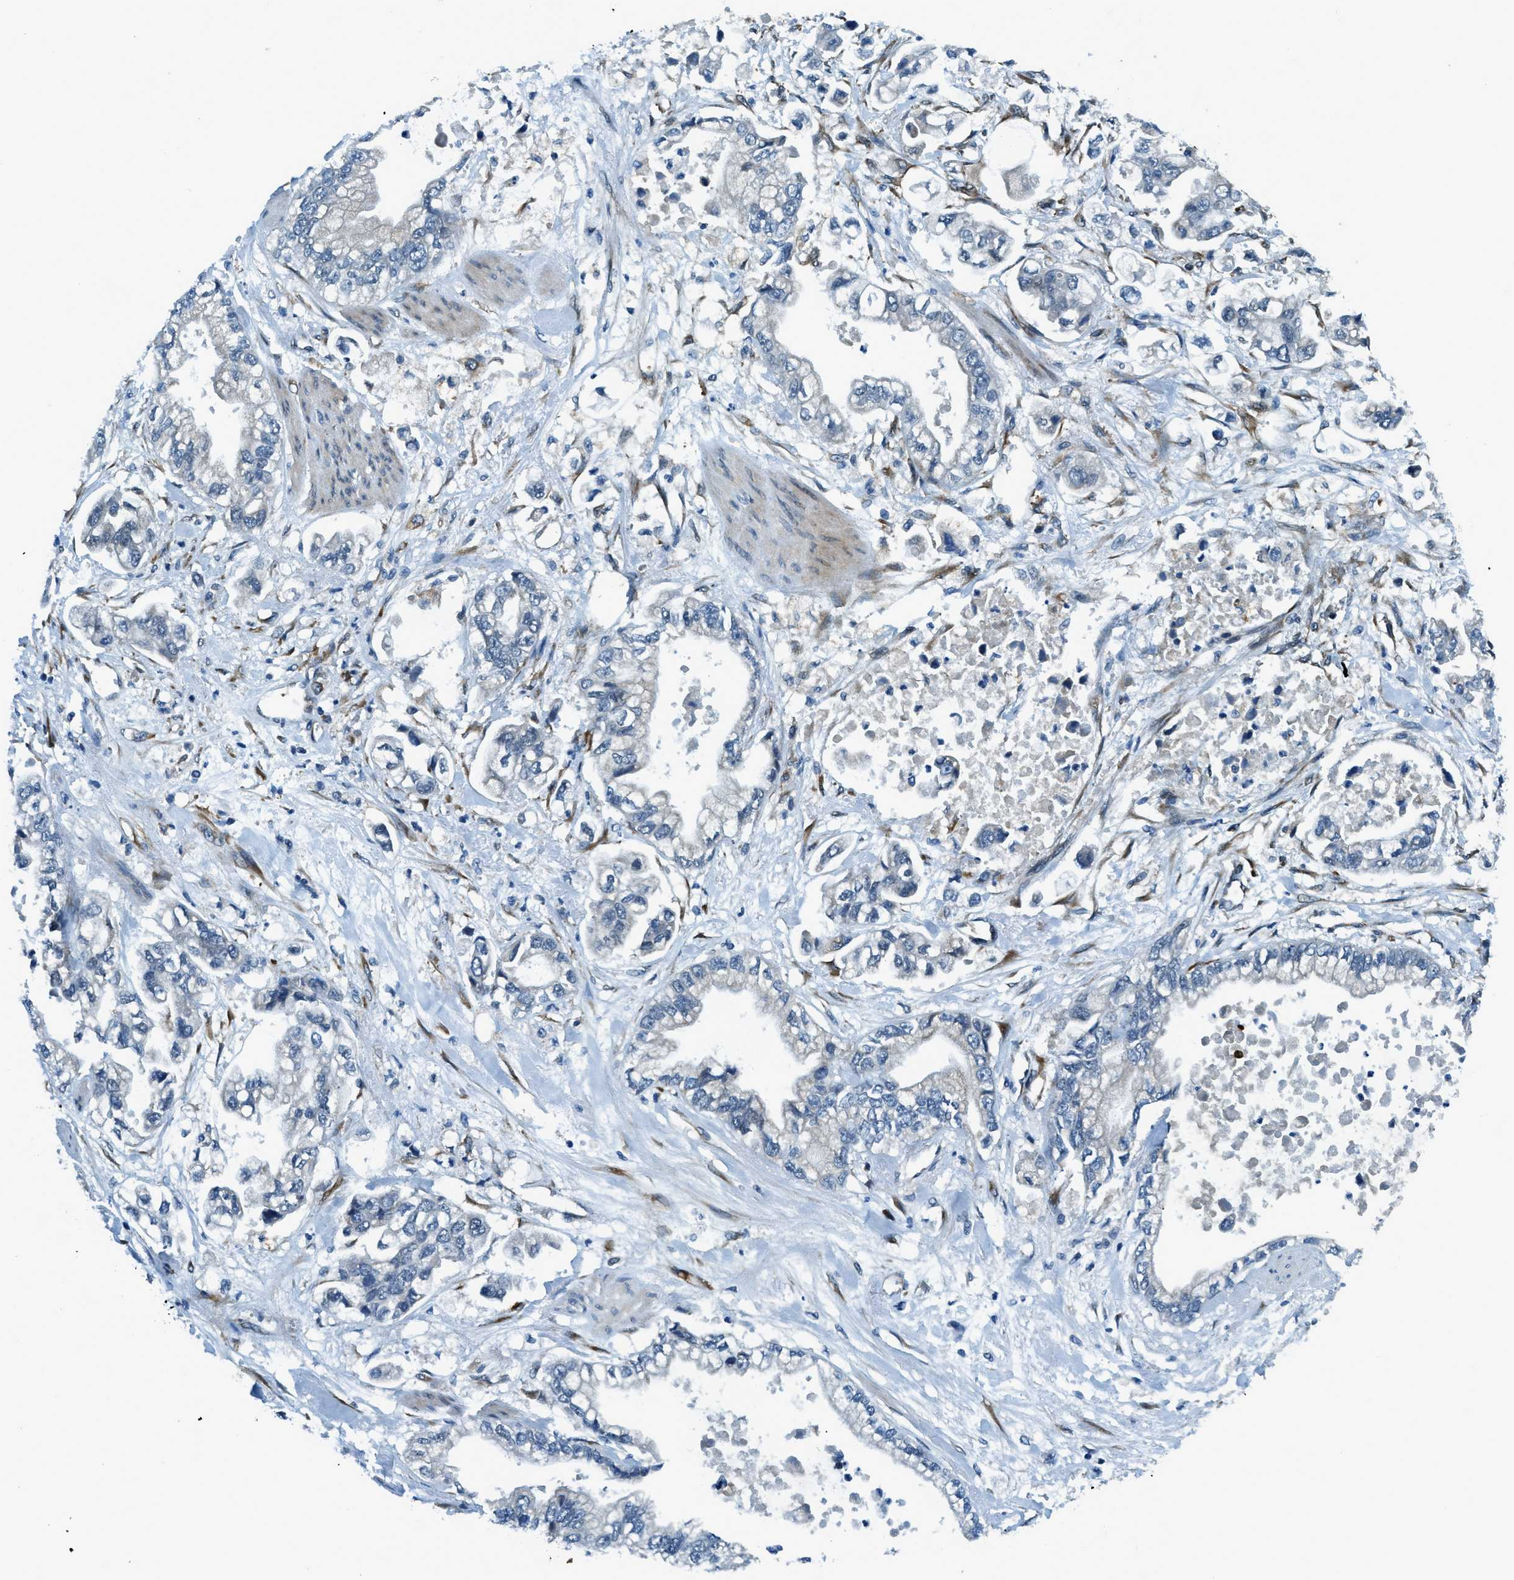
{"staining": {"intensity": "negative", "quantity": "none", "location": "none"}, "tissue": "stomach cancer", "cell_type": "Tumor cells", "image_type": "cancer", "snomed": [{"axis": "morphology", "description": "Normal tissue, NOS"}, {"axis": "morphology", "description": "Adenocarcinoma, NOS"}, {"axis": "topography", "description": "Stomach"}], "caption": "Tumor cells show no significant staining in stomach cancer.", "gene": "GINM1", "patient": {"sex": "male", "age": 62}}